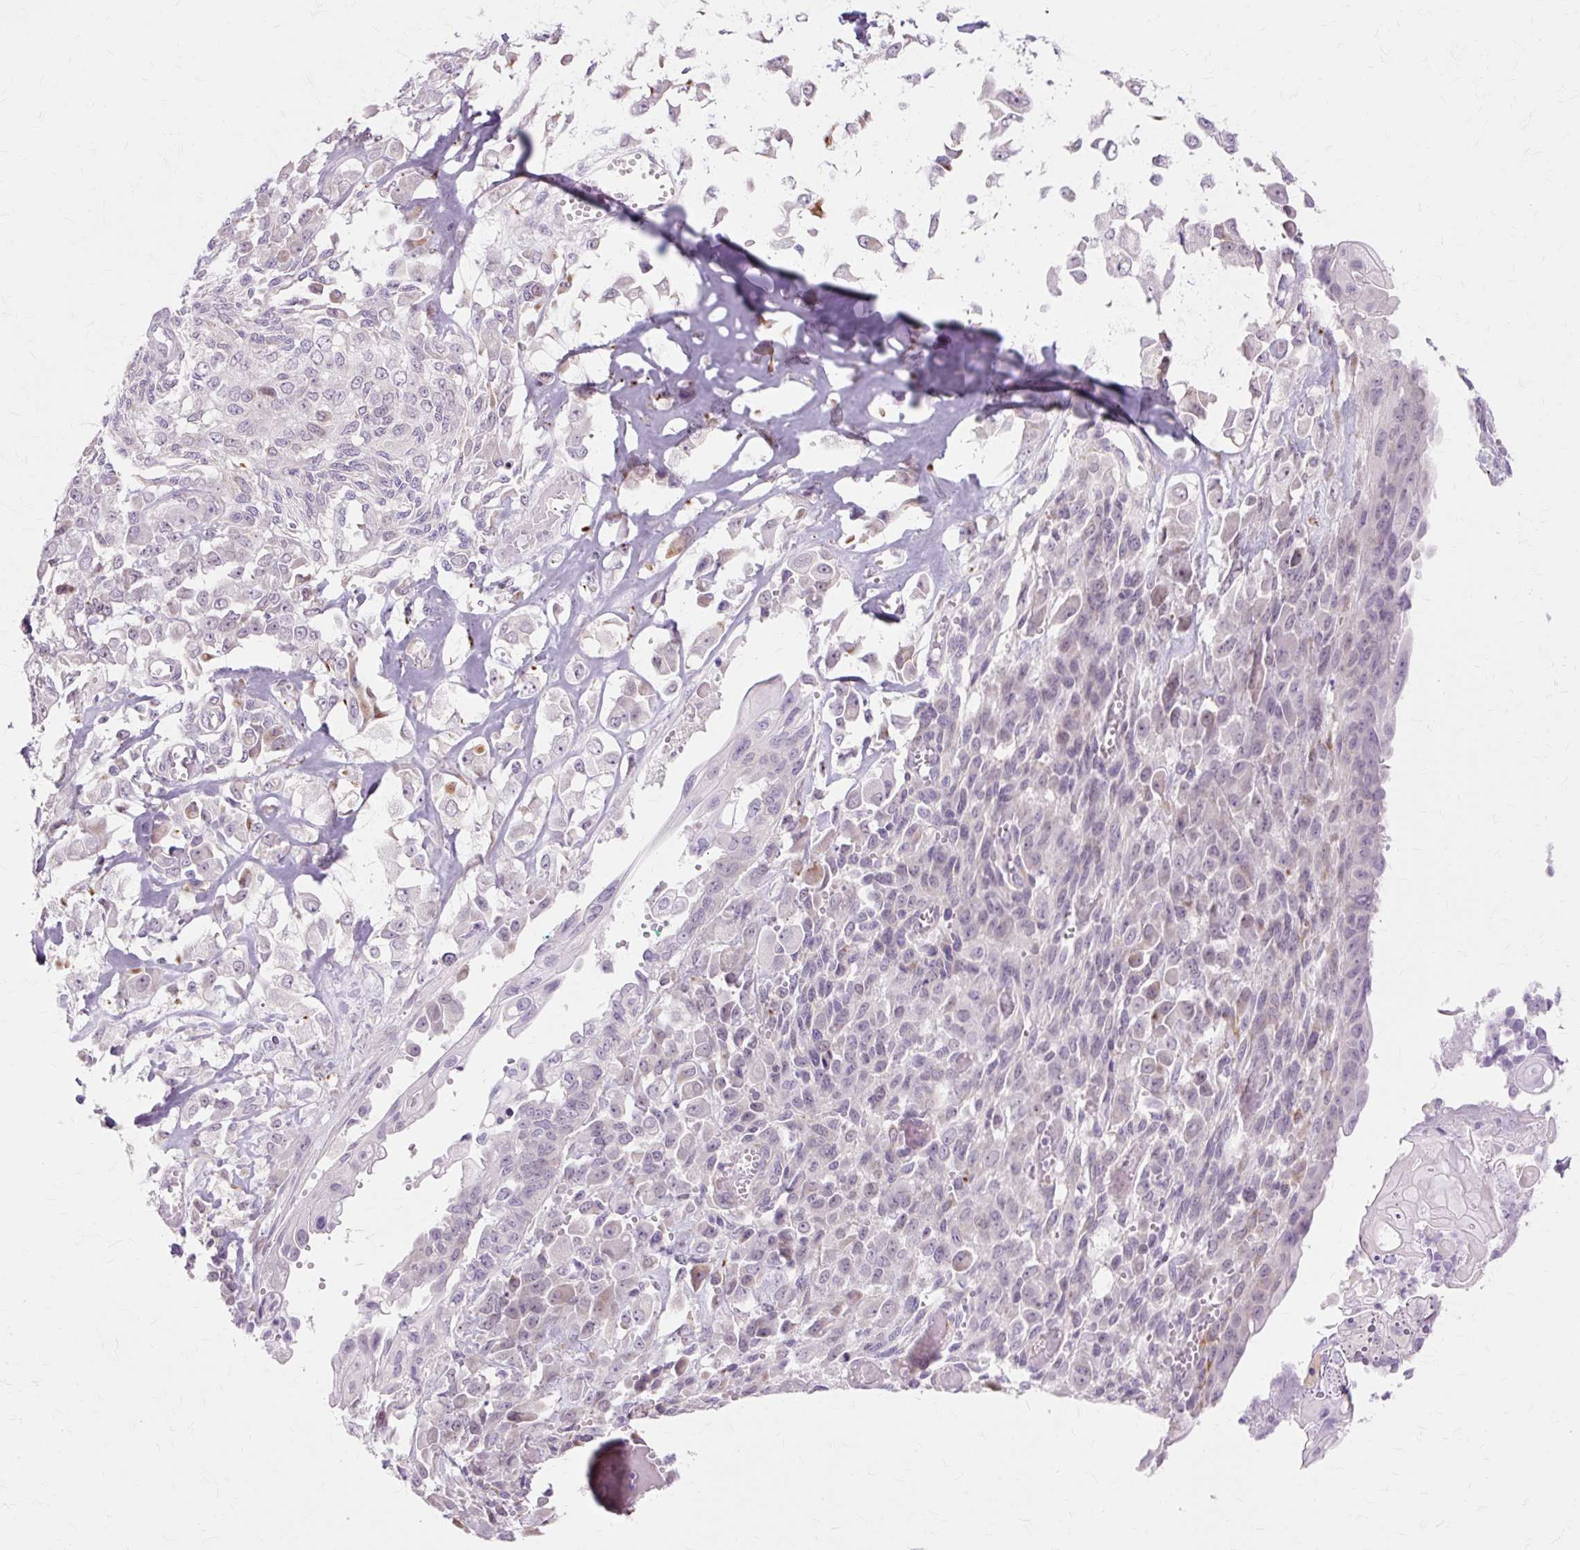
{"staining": {"intensity": "negative", "quantity": "none", "location": "none"}, "tissue": "endometrial cancer", "cell_type": "Tumor cells", "image_type": "cancer", "snomed": [{"axis": "morphology", "description": "Adenocarcinoma, NOS"}, {"axis": "topography", "description": "Endometrium"}], "caption": "This is an immunohistochemistry micrograph of endometrial cancer (adenocarcinoma). There is no staining in tumor cells.", "gene": "ZNF35", "patient": {"sex": "female", "age": 32}}